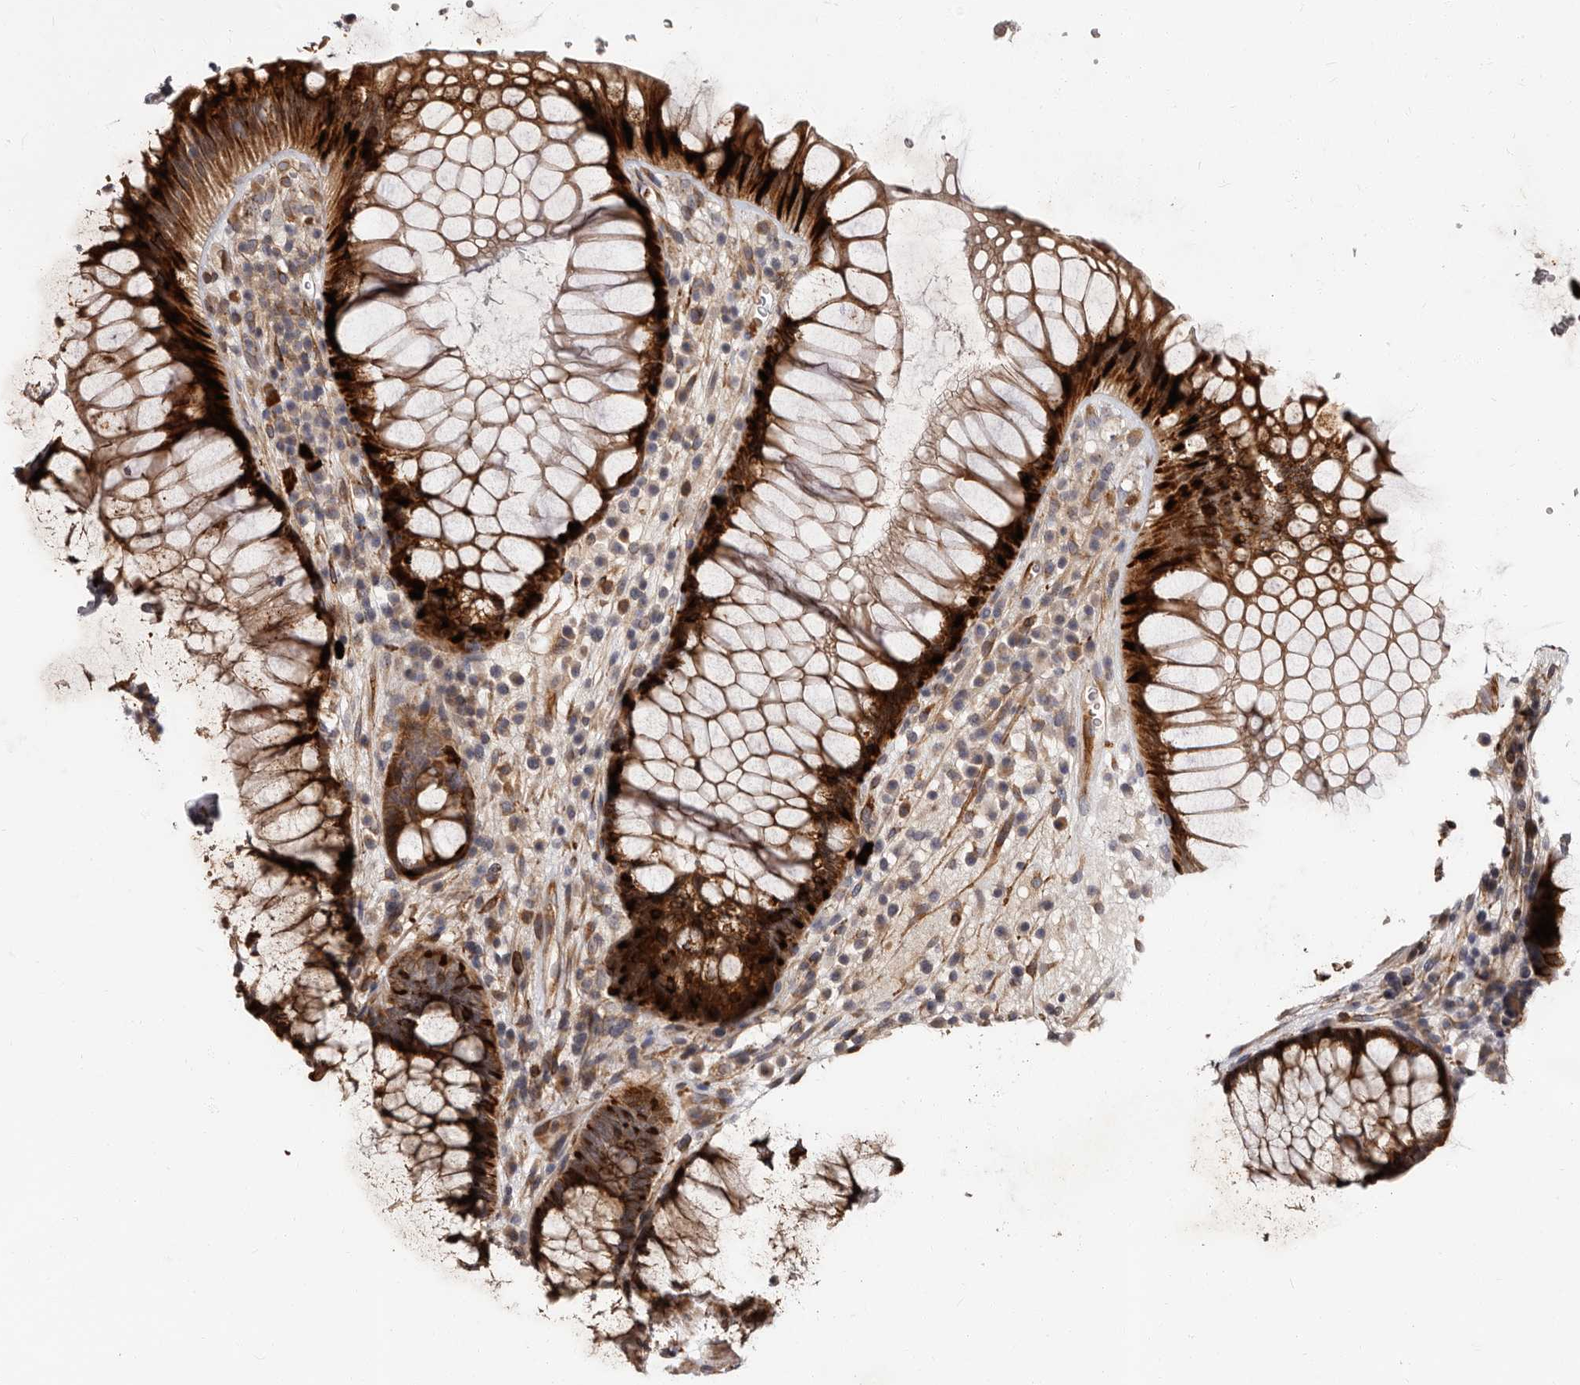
{"staining": {"intensity": "strong", "quantity": ">75%", "location": "cytoplasmic/membranous"}, "tissue": "rectum", "cell_type": "Glandular cells", "image_type": "normal", "snomed": [{"axis": "morphology", "description": "Normal tissue, NOS"}, {"axis": "topography", "description": "Rectum"}], "caption": "Protein expression analysis of benign rectum demonstrates strong cytoplasmic/membranous positivity in about >75% of glandular cells.", "gene": "TBC1D22B", "patient": {"sex": "male", "age": 51}}